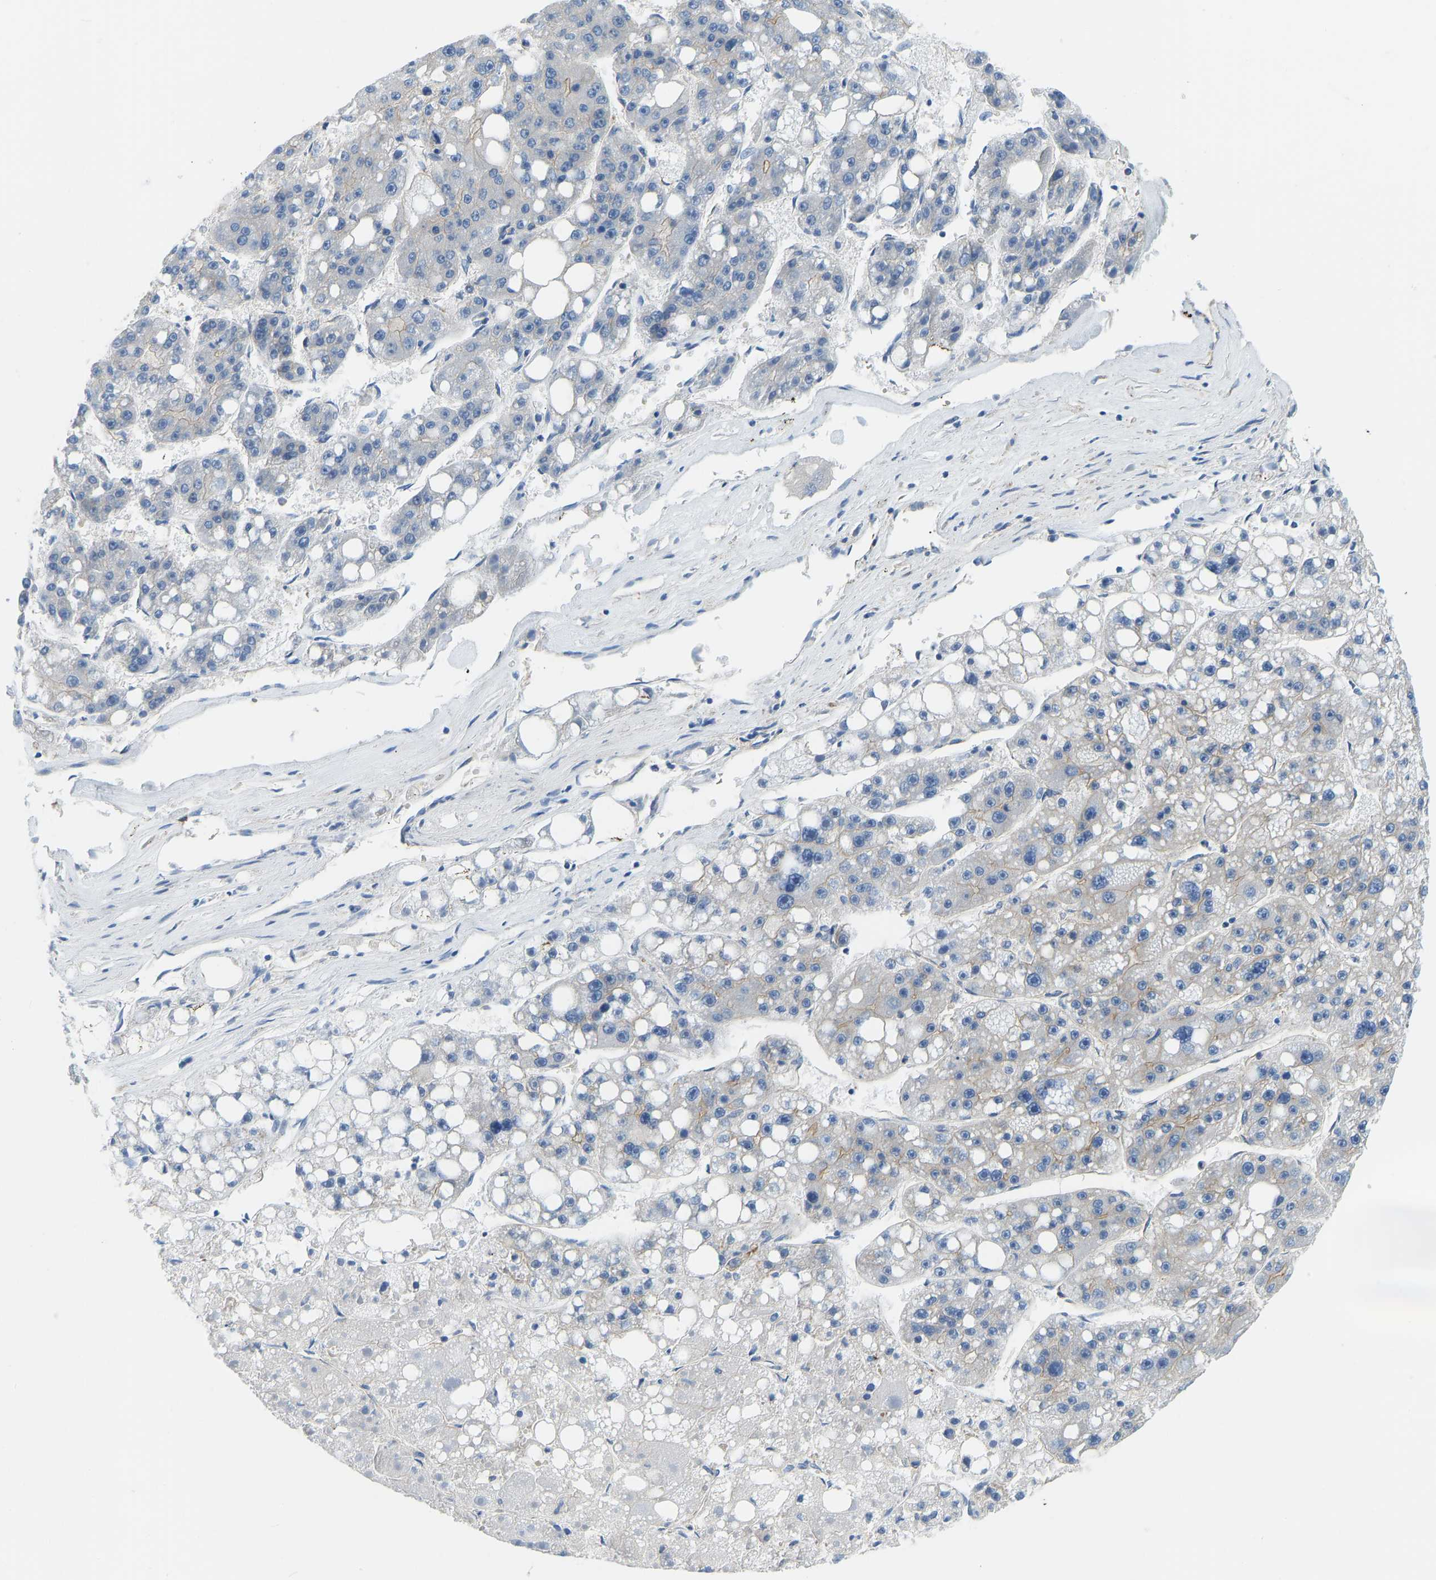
{"staining": {"intensity": "negative", "quantity": "none", "location": "none"}, "tissue": "liver cancer", "cell_type": "Tumor cells", "image_type": "cancer", "snomed": [{"axis": "morphology", "description": "Carcinoma, Hepatocellular, NOS"}, {"axis": "topography", "description": "Liver"}], "caption": "The photomicrograph reveals no significant positivity in tumor cells of hepatocellular carcinoma (liver). (DAB immunohistochemistry, high magnification).", "gene": "CHAD", "patient": {"sex": "female", "age": 61}}